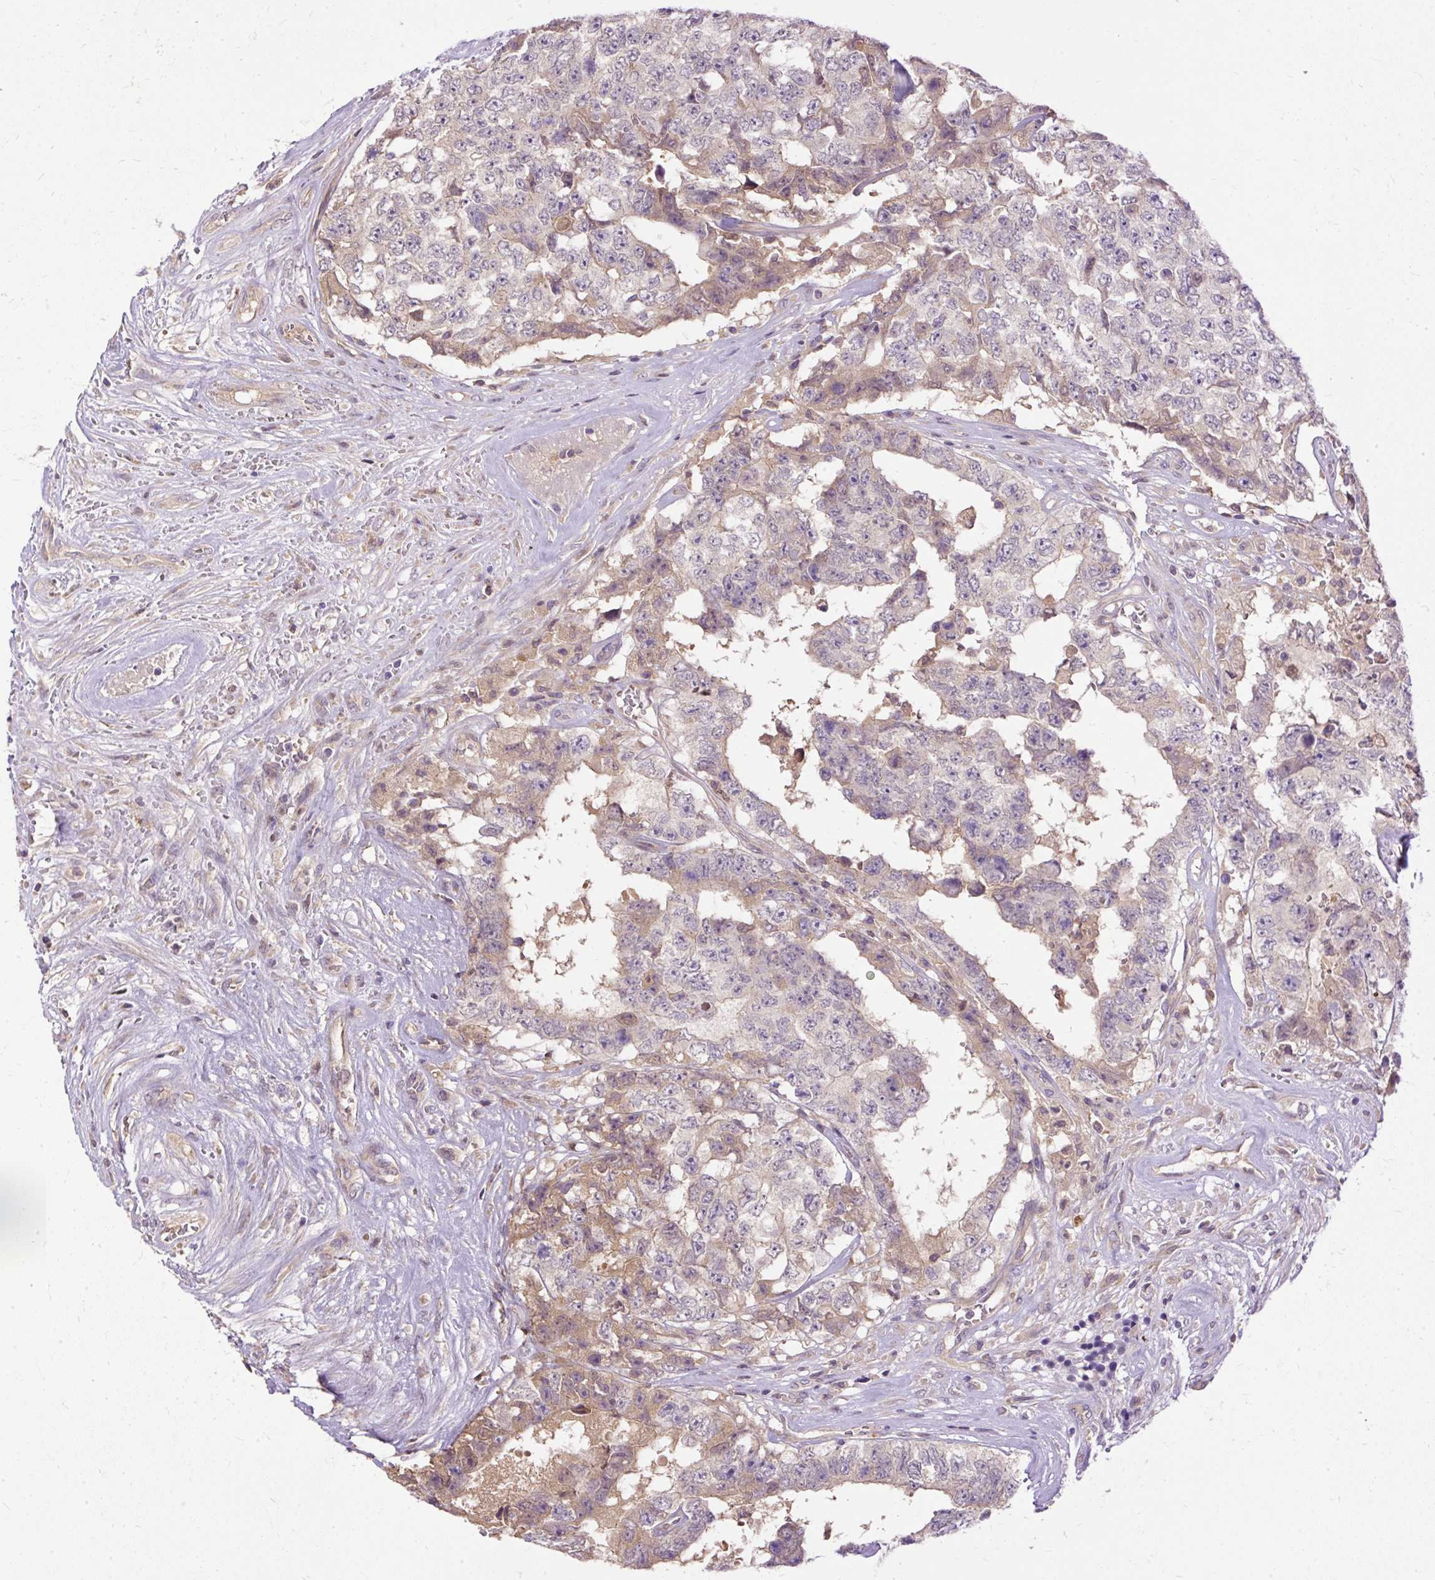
{"staining": {"intensity": "weak", "quantity": "25%-75%", "location": "cytoplasmic/membranous"}, "tissue": "testis cancer", "cell_type": "Tumor cells", "image_type": "cancer", "snomed": [{"axis": "morphology", "description": "Normal tissue, NOS"}, {"axis": "morphology", "description": "Carcinoma, Embryonal, NOS"}, {"axis": "topography", "description": "Testis"}, {"axis": "topography", "description": "Epididymis"}], "caption": "Testis cancer (embryonal carcinoma) stained with immunohistochemistry (IHC) exhibits weak cytoplasmic/membranous staining in approximately 25%-75% of tumor cells. (DAB = brown stain, brightfield microscopy at high magnification).", "gene": "CTTNBP2", "patient": {"sex": "male", "age": 25}}